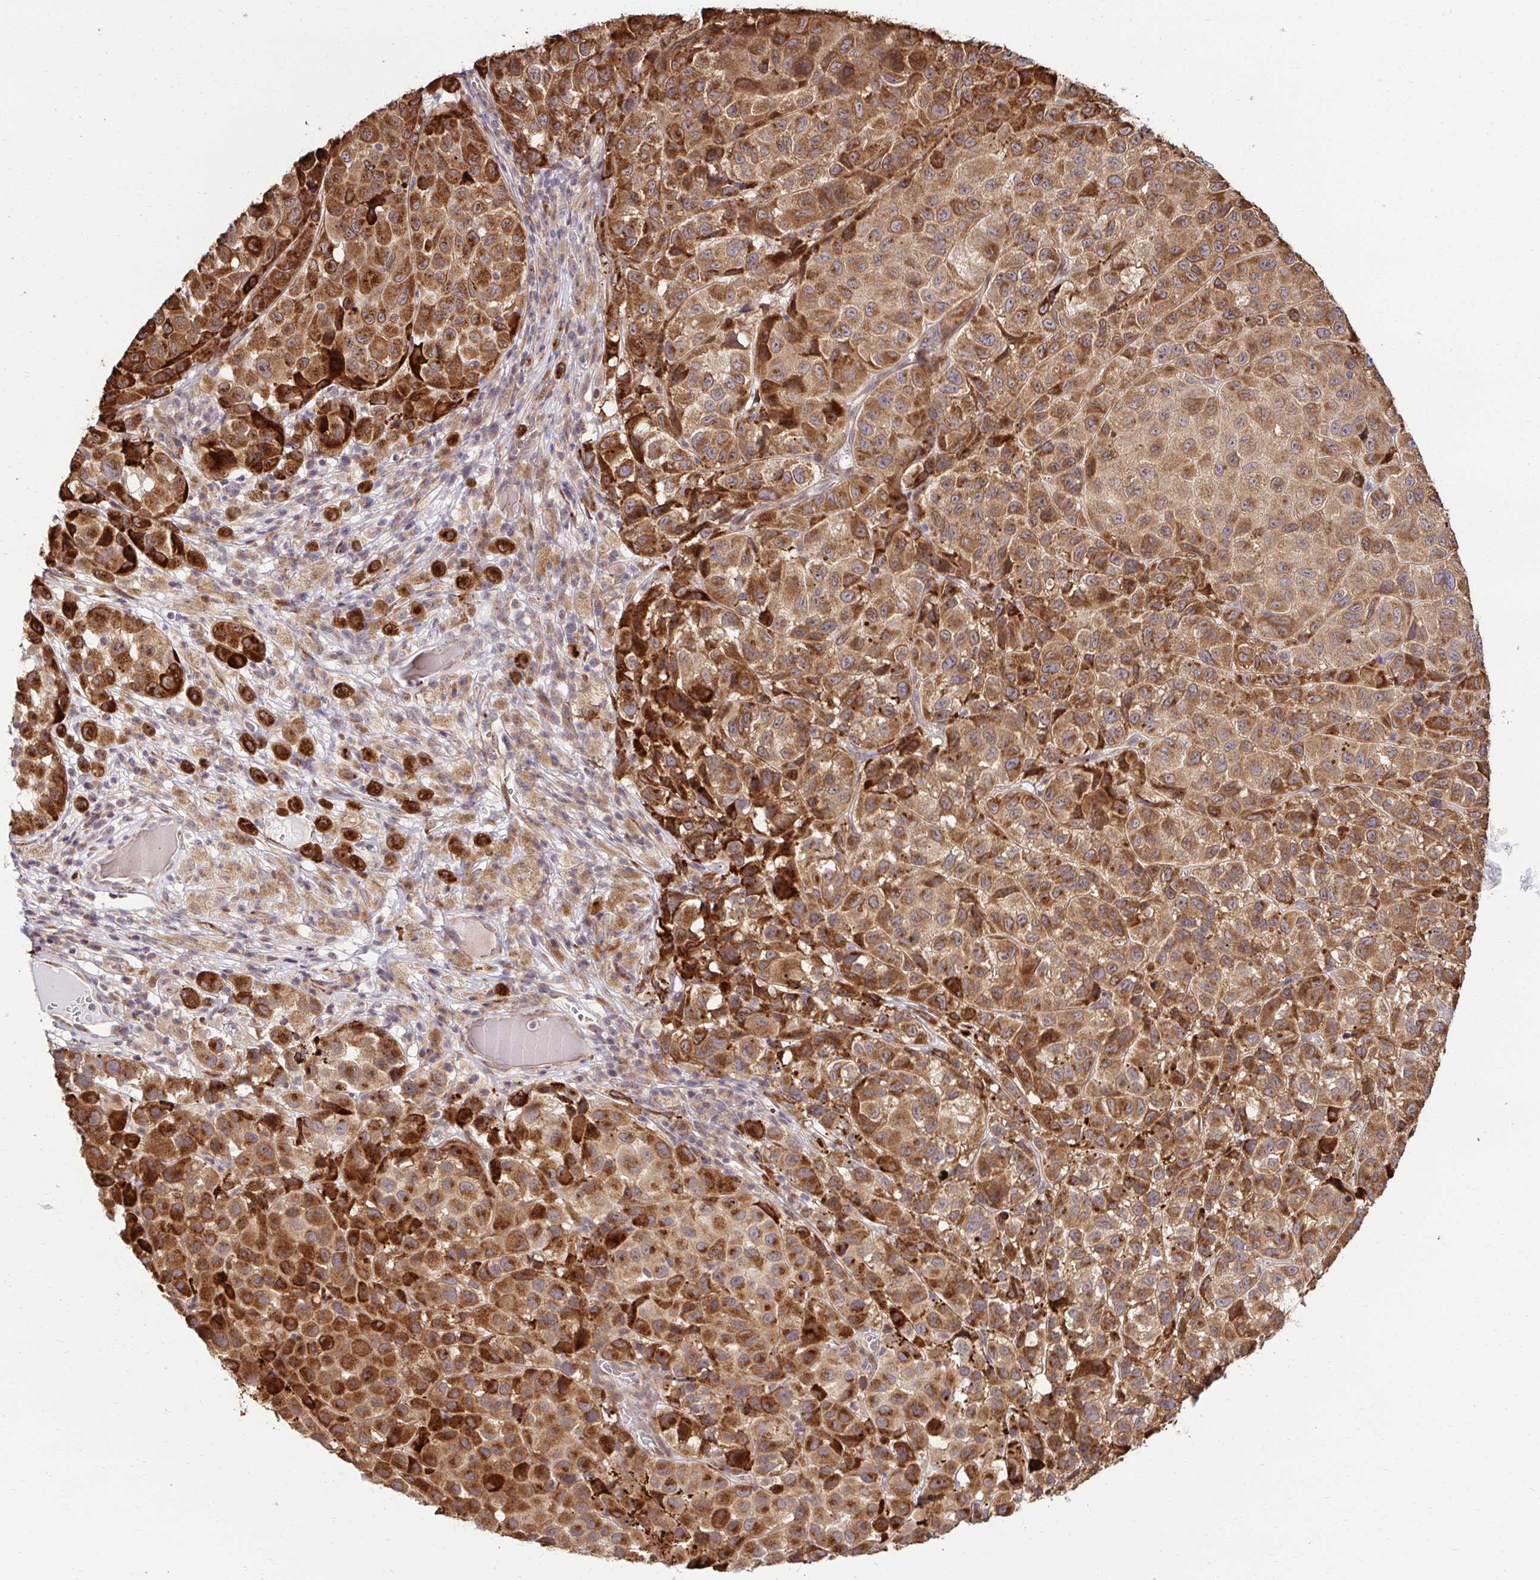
{"staining": {"intensity": "moderate", "quantity": ">75%", "location": "cytoplasmic/membranous"}, "tissue": "melanoma", "cell_type": "Tumor cells", "image_type": "cancer", "snomed": [{"axis": "morphology", "description": "Malignant melanoma, NOS"}, {"axis": "topography", "description": "Skin"}], "caption": "High-magnification brightfield microscopy of malignant melanoma stained with DAB (brown) and counterstained with hematoxylin (blue). tumor cells exhibit moderate cytoplasmic/membranous staining is appreciated in approximately>75% of cells.", "gene": "HPS1", "patient": {"sex": "male", "age": 93}}